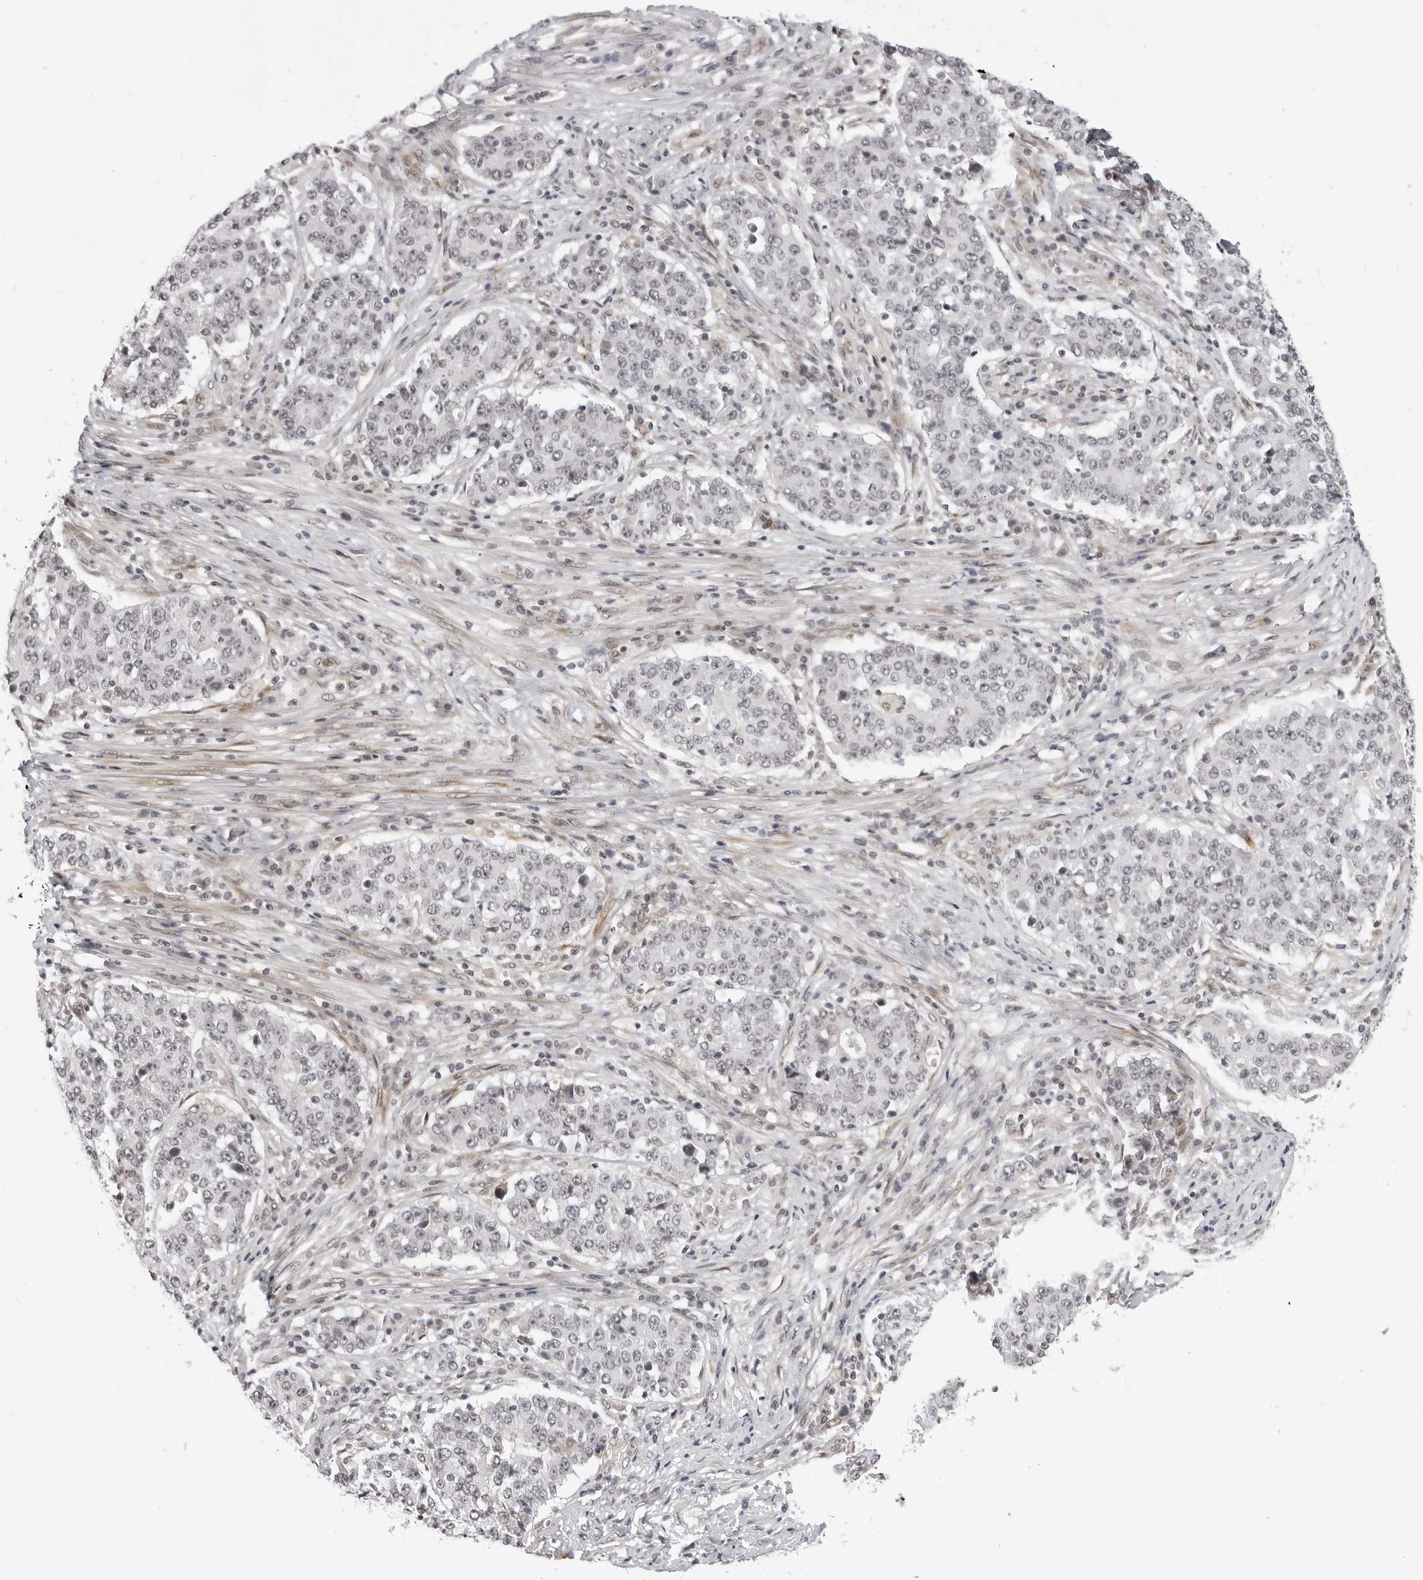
{"staining": {"intensity": "weak", "quantity": "<25%", "location": "nuclear"}, "tissue": "stomach cancer", "cell_type": "Tumor cells", "image_type": "cancer", "snomed": [{"axis": "morphology", "description": "Adenocarcinoma, NOS"}, {"axis": "topography", "description": "Stomach"}], "caption": "Tumor cells show no significant protein staining in stomach adenocarcinoma.", "gene": "PHF3", "patient": {"sex": "male", "age": 59}}